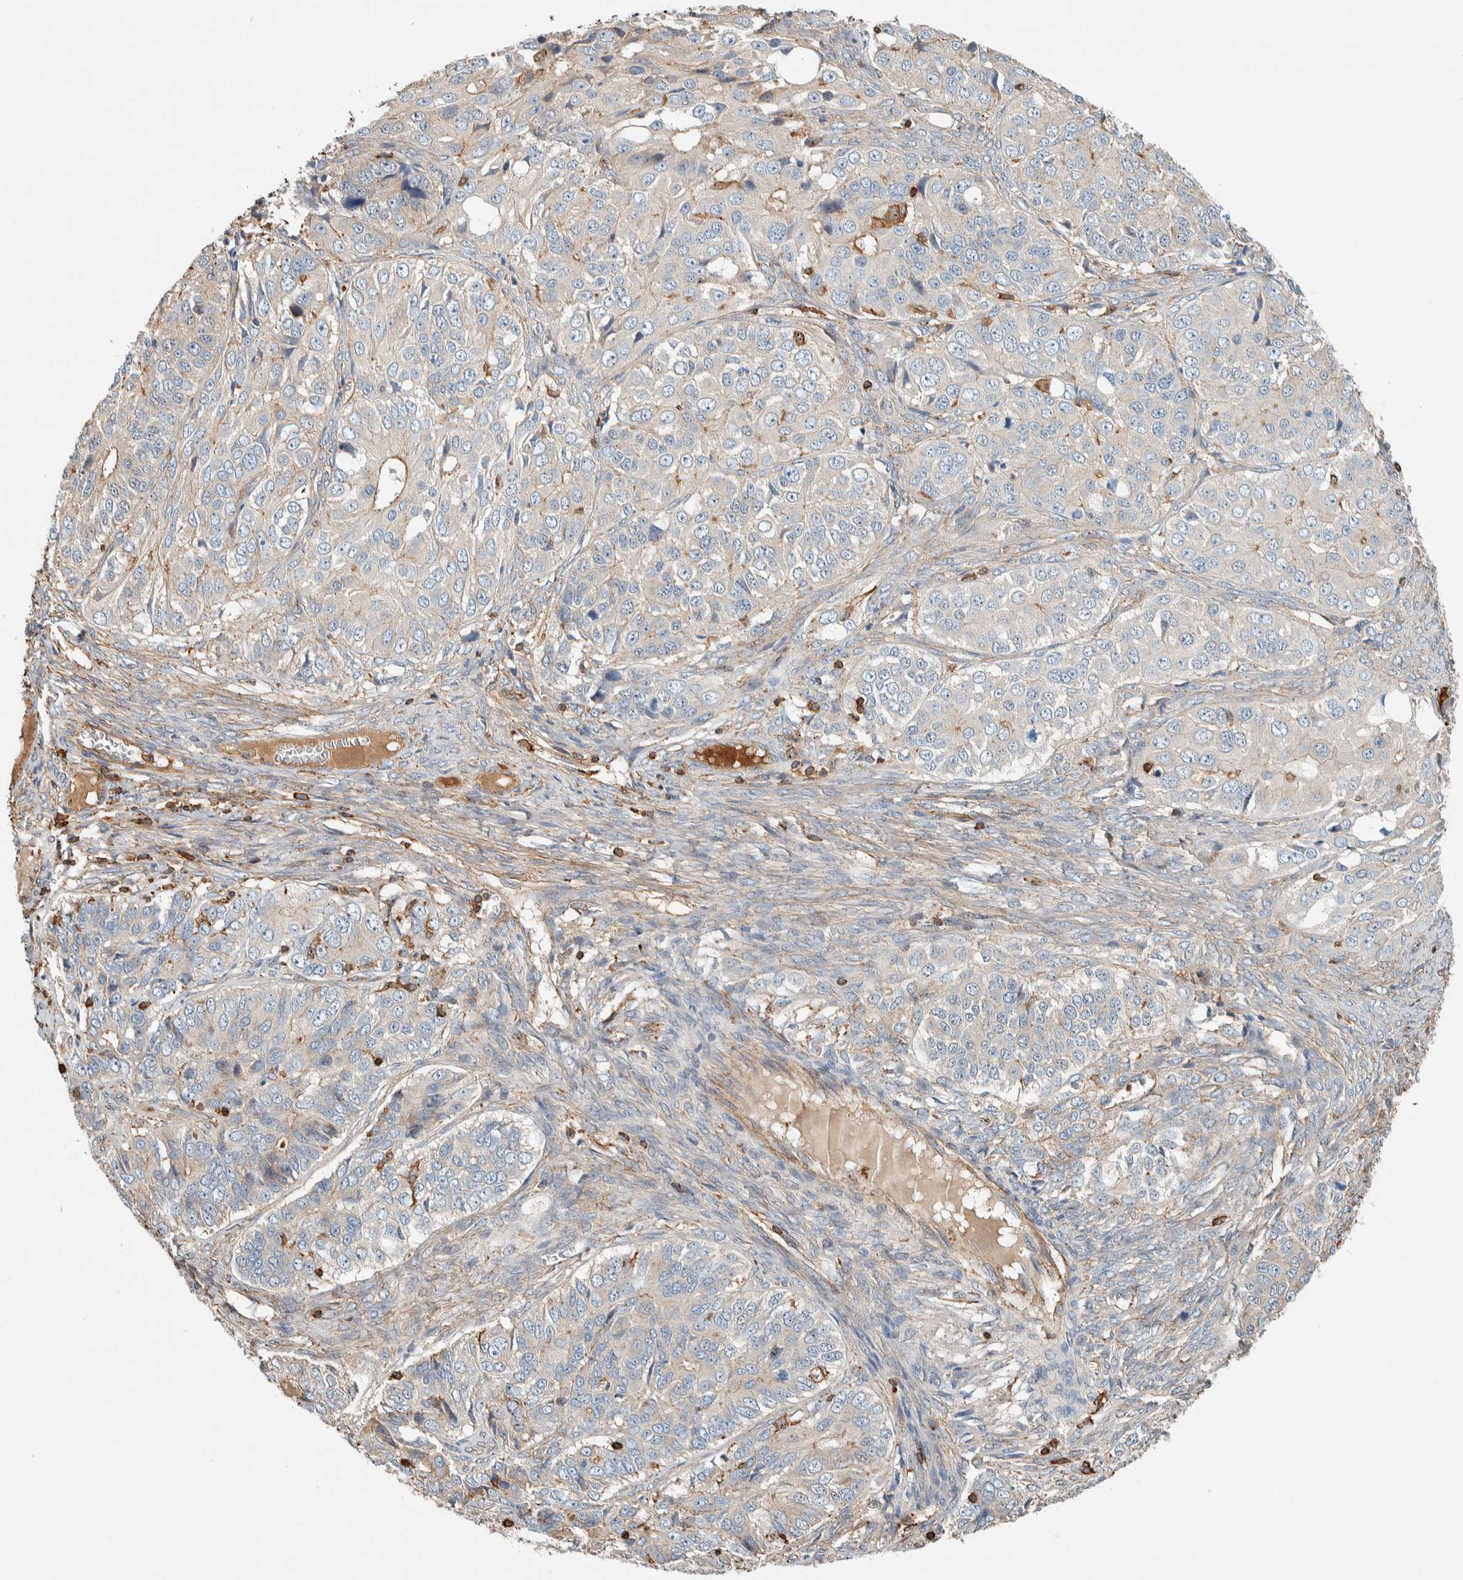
{"staining": {"intensity": "negative", "quantity": "none", "location": "none"}, "tissue": "ovarian cancer", "cell_type": "Tumor cells", "image_type": "cancer", "snomed": [{"axis": "morphology", "description": "Carcinoma, endometroid"}, {"axis": "topography", "description": "Ovary"}], "caption": "High power microscopy photomicrograph of an immunohistochemistry (IHC) image of ovarian cancer, revealing no significant staining in tumor cells. (Stains: DAB (3,3'-diaminobenzidine) immunohistochemistry with hematoxylin counter stain, Microscopy: brightfield microscopy at high magnification).", "gene": "CTBP2", "patient": {"sex": "female", "age": 51}}